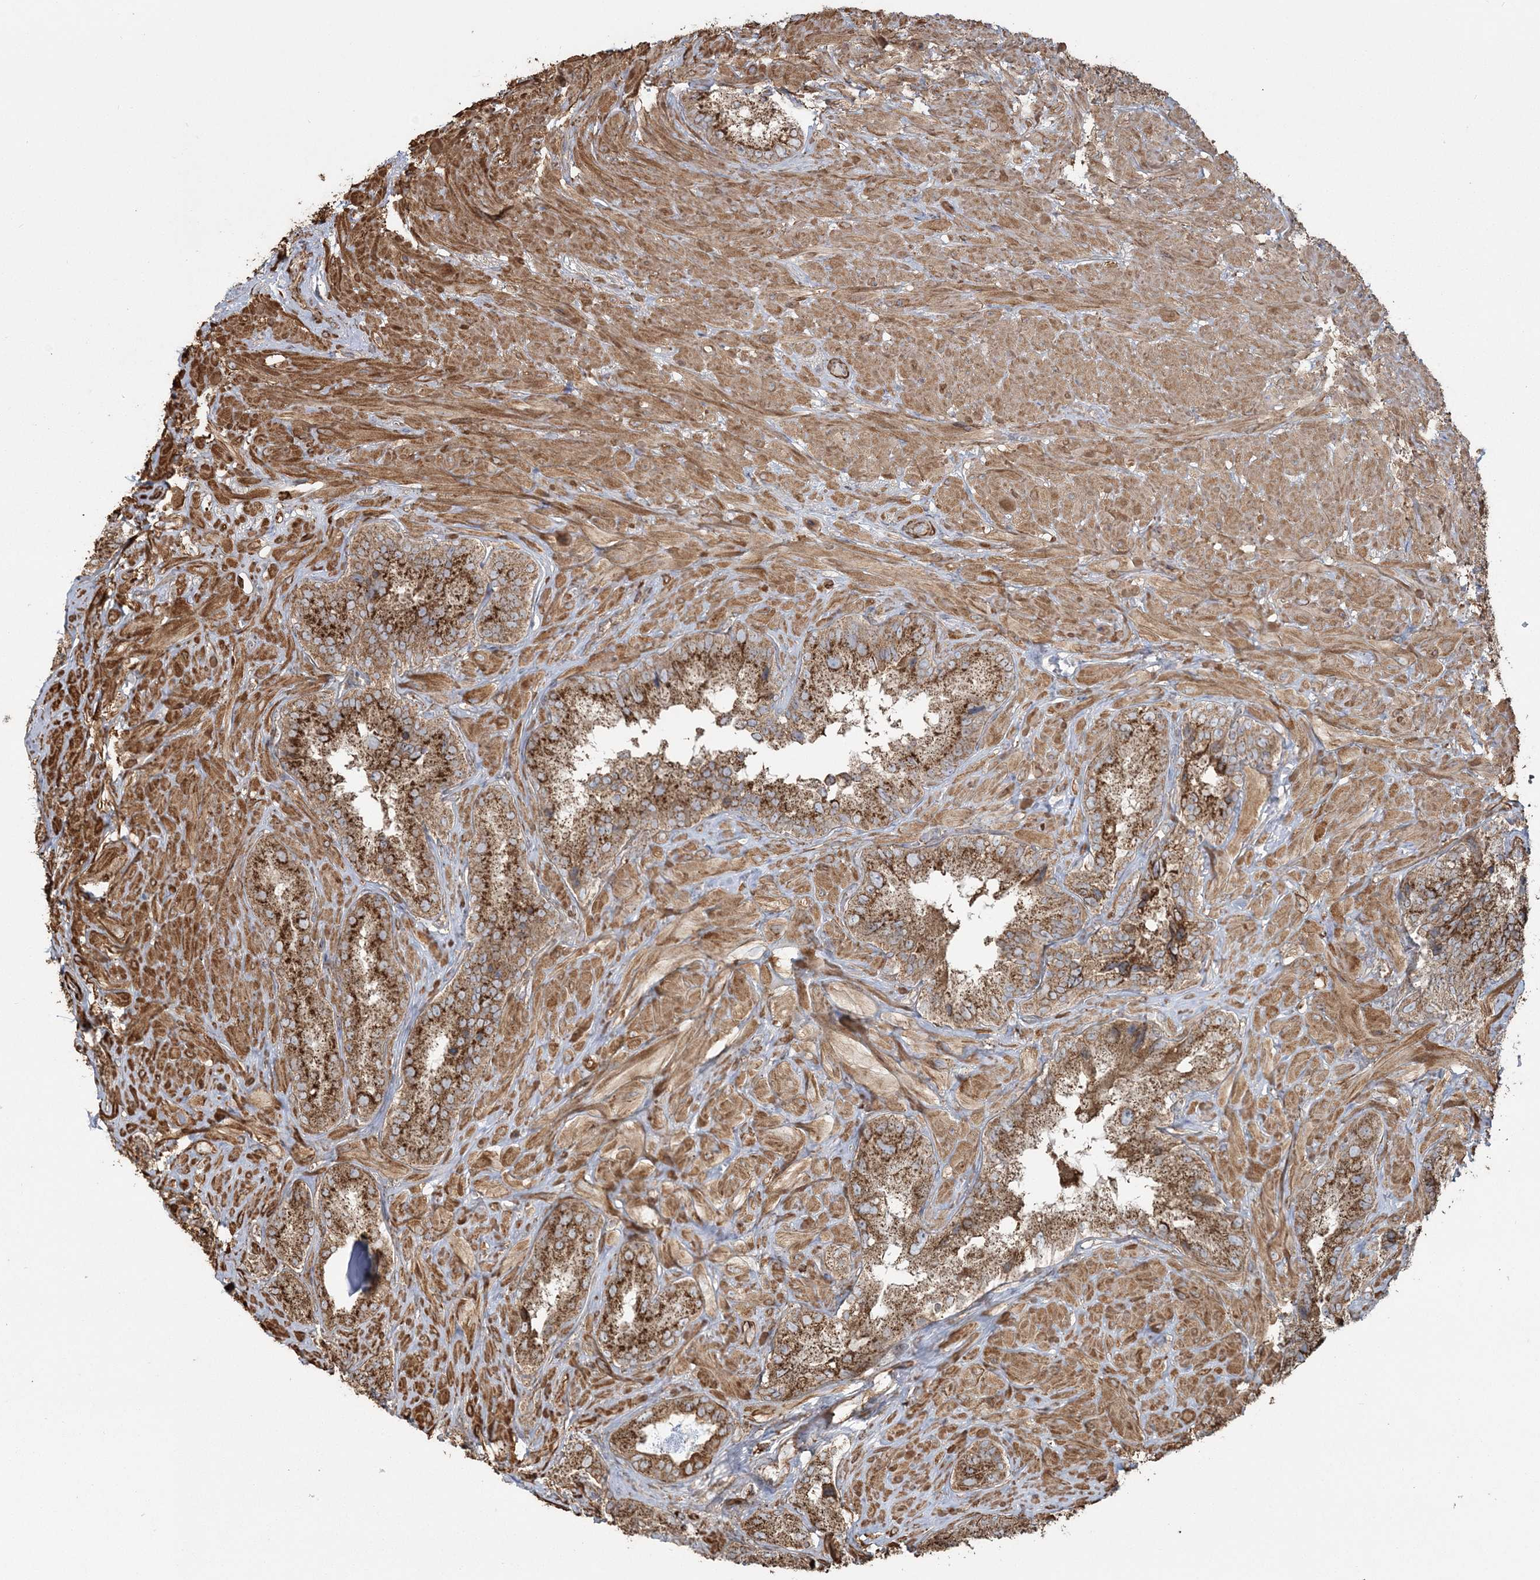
{"staining": {"intensity": "strong", "quantity": ">75%", "location": "cytoplasmic/membranous"}, "tissue": "seminal vesicle", "cell_type": "Glandular cells", "image_type": "normal", "snomed": [{"axis": "morphology", "description": "Normal tissue, NOS"}, {"axis": "topography", "description": "Seminal veicle"}, {"axis": "topography", "description": "Peripheral nerve tissue"}], "caption": "Glandular cells show high levels of strong cytoplasmic/membranous staining in about >75% of cells in benign seminal vesicle. The staining was performed using DAB, with brown indicating positive protein expression. Nuclei are stained blue with hematoxylin.", "gene": "TRAF3IP2", "patient": {"sex": "male", "age": 67}}